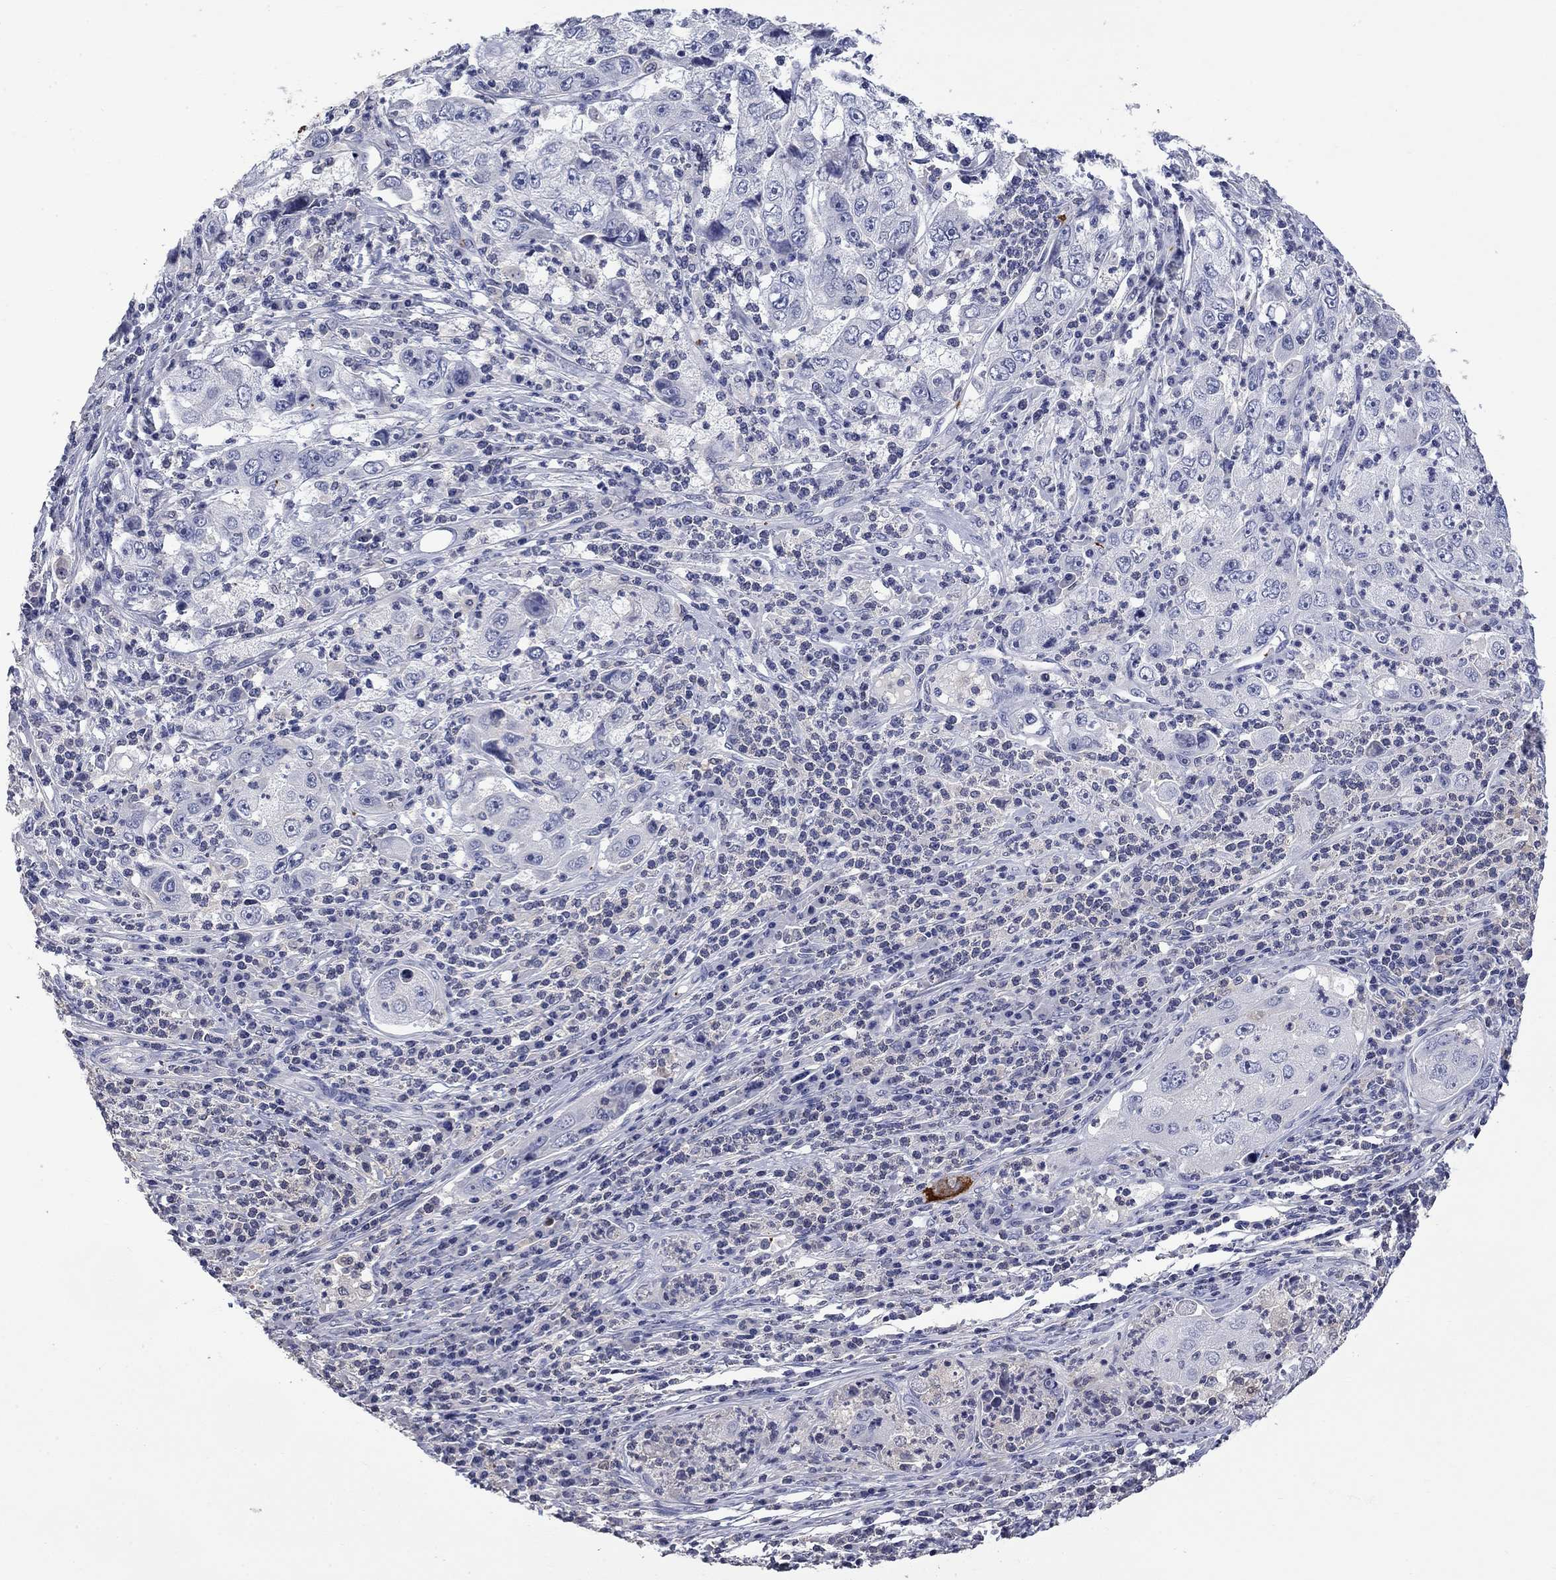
{"staining": {"intensity": "negative", "quantity": "none", "location": "none"}, "tissue": "cervical cancer", "cell_type": "Tumor cells", "image_type": "cancer", "snomed": [{"axis": "morphology", "description": "Squamous cell carcinoma, NOS"}, {"axis": "topography", "description": "Cervix"}], "caption": "A high-resolution micrograph shows IHC staining of cervical cancer, which demonstrates no significant positivity in tumor cells.", "gene": "PLEK", "patient": {"sex": "female", "age": 36}}